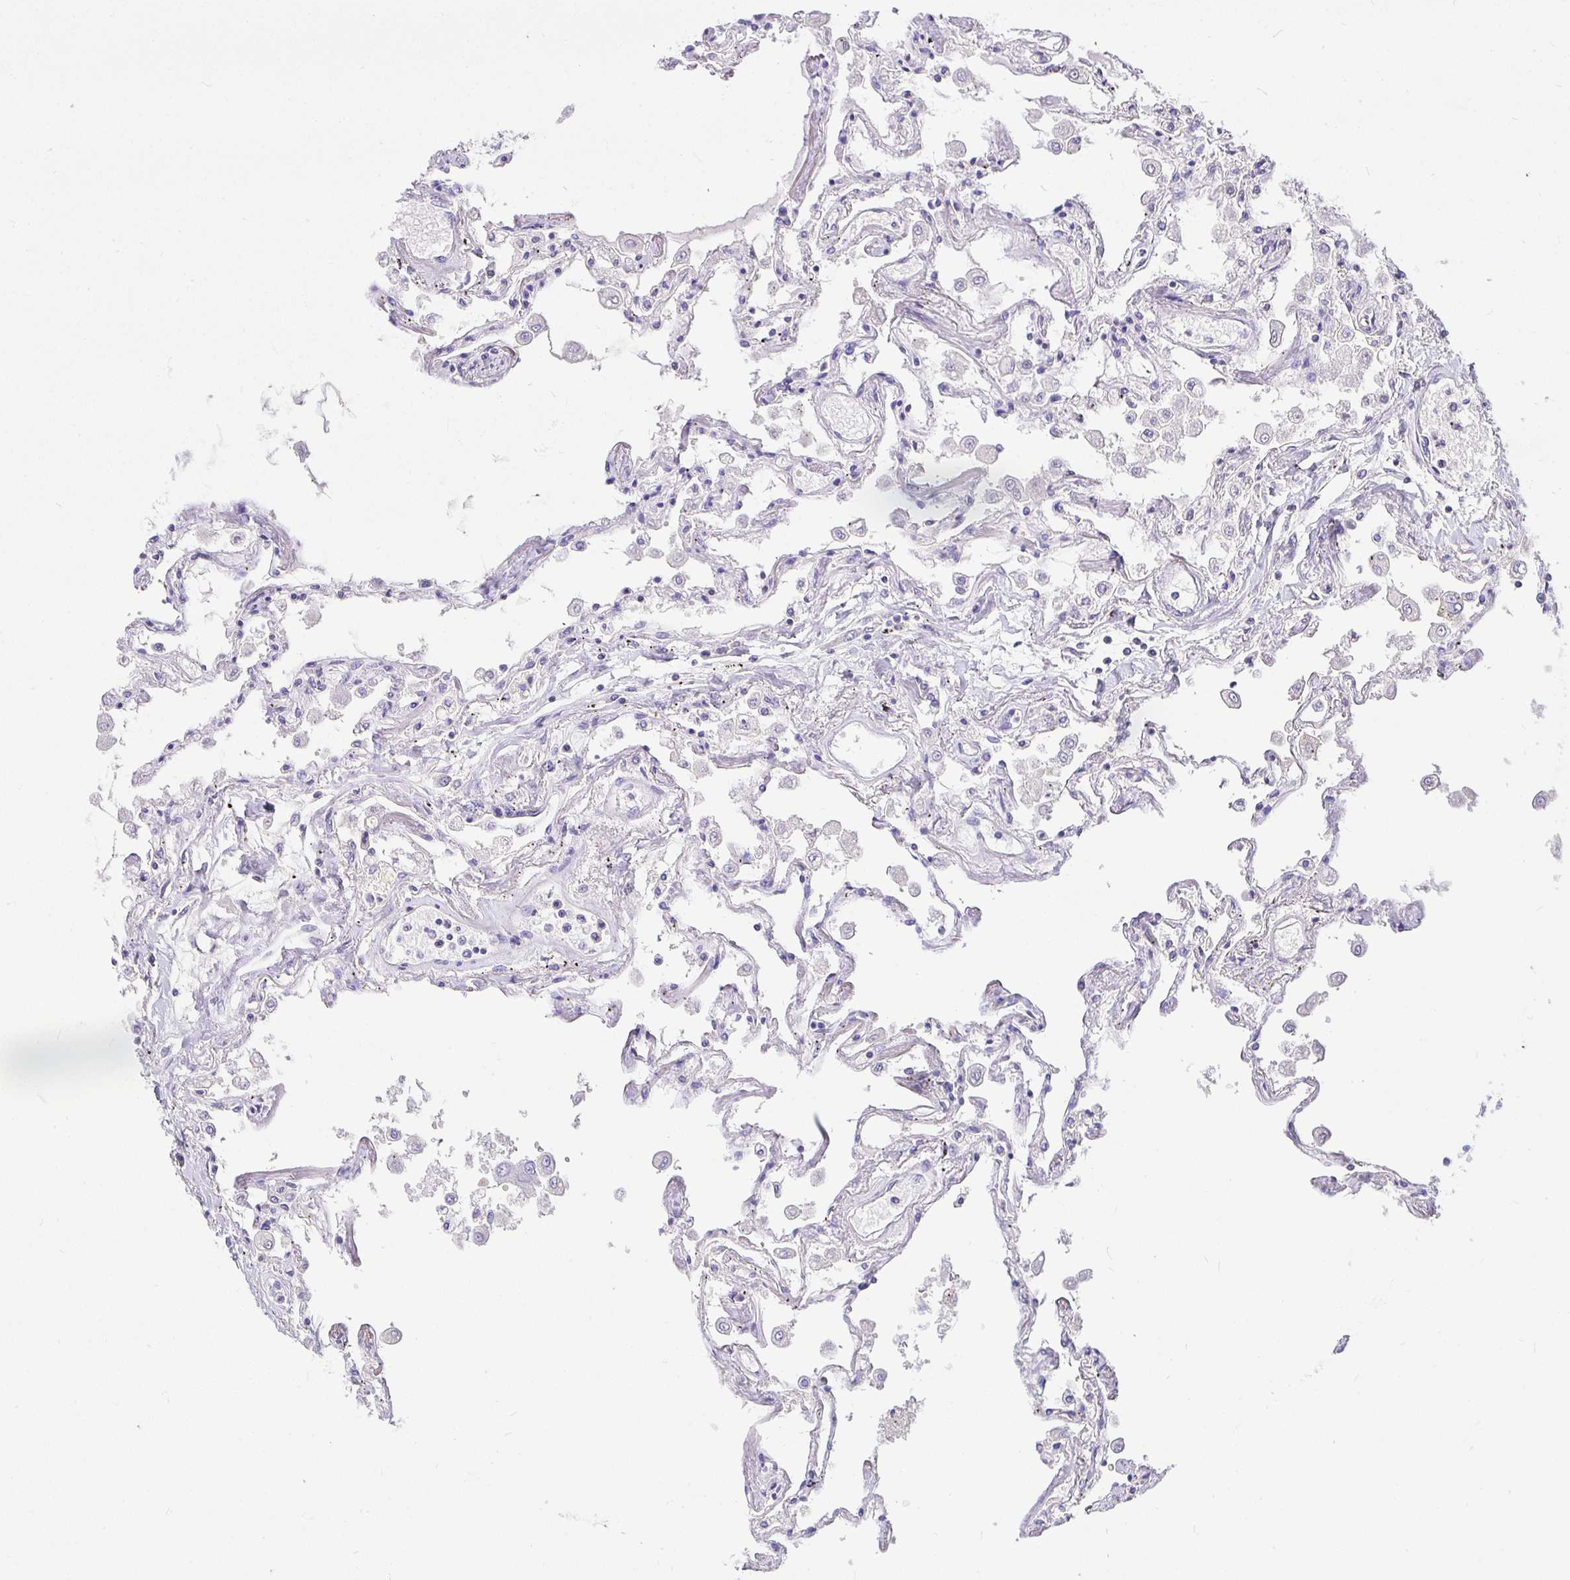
{"staining": {"intensity": "negative", "quantity": "none", "location": "none"}, "tissue": "lung", "cell_type": "Alveolar cells", "image_type": "normal", "snomed": [{"axis": "morphology", "description": "Normal tissue, NOS"}, {"axis": "morphology", "description": "Adenocarcinoma, NOS"}, {"axis": "topography", "description": "Cartilage tissue"}, {"axis": "topography", "description": "Lung"}], "caption": "Human lung stained for a protein using IHC exhibits no staining in alveolar cells.", "gene": "TPTE", "patient": {"sex": "female", "age": 67}}